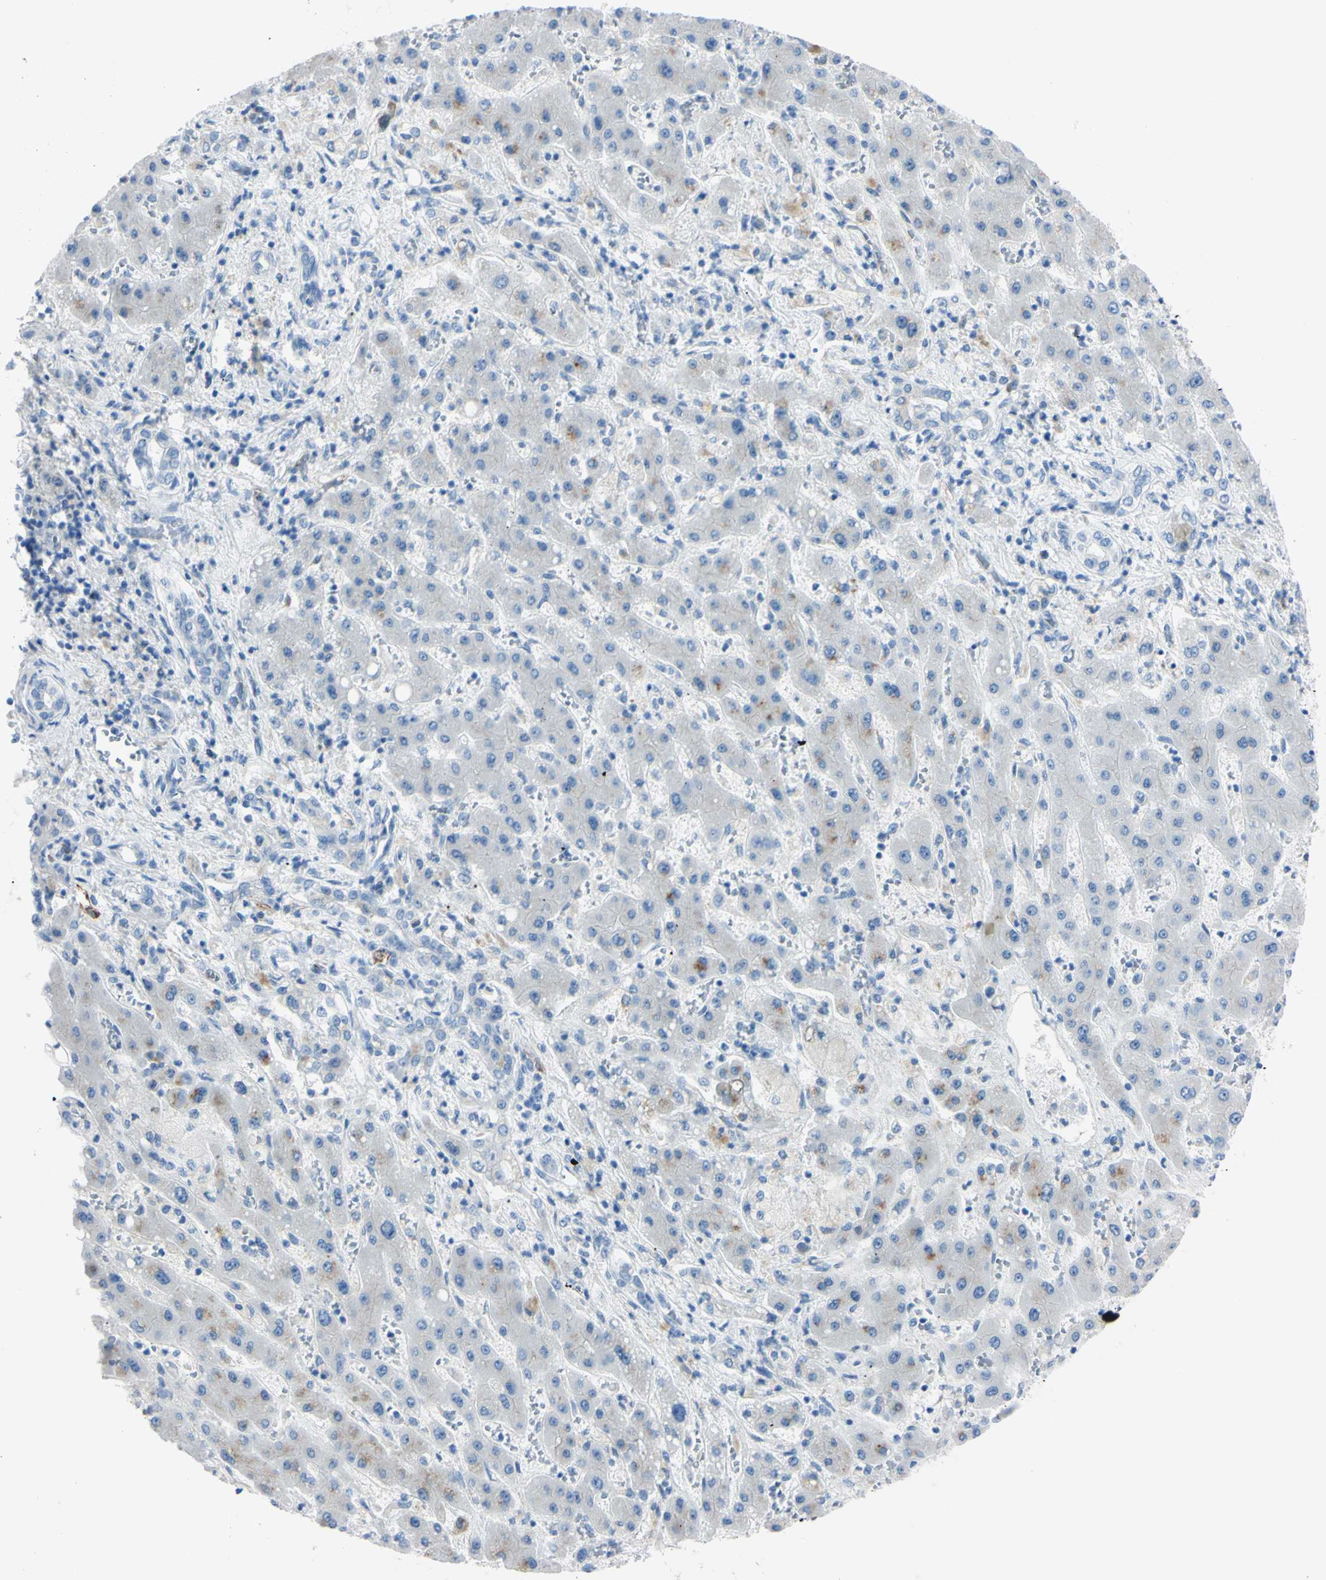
{"staining": {"intensity": "weak", "quantity": "<25%", "location": "cytoplasmic/membranous"}, "tissue": "liver cancer", "cell_type": "Tumor cells", "image_type": "cancer", "snomed": [{"axis": "morphology", "description": "Cholangiocarcinoma"}, {"axis": "topography", "description": "Liver"}], "caption": "Immunohistochemical staining of human liver cancer demonstrates no significant expression in tumor cells. Nuclei are stained in blue.", "gene": "FOLH1", "patient": {"sex": "male", "age": 50}}